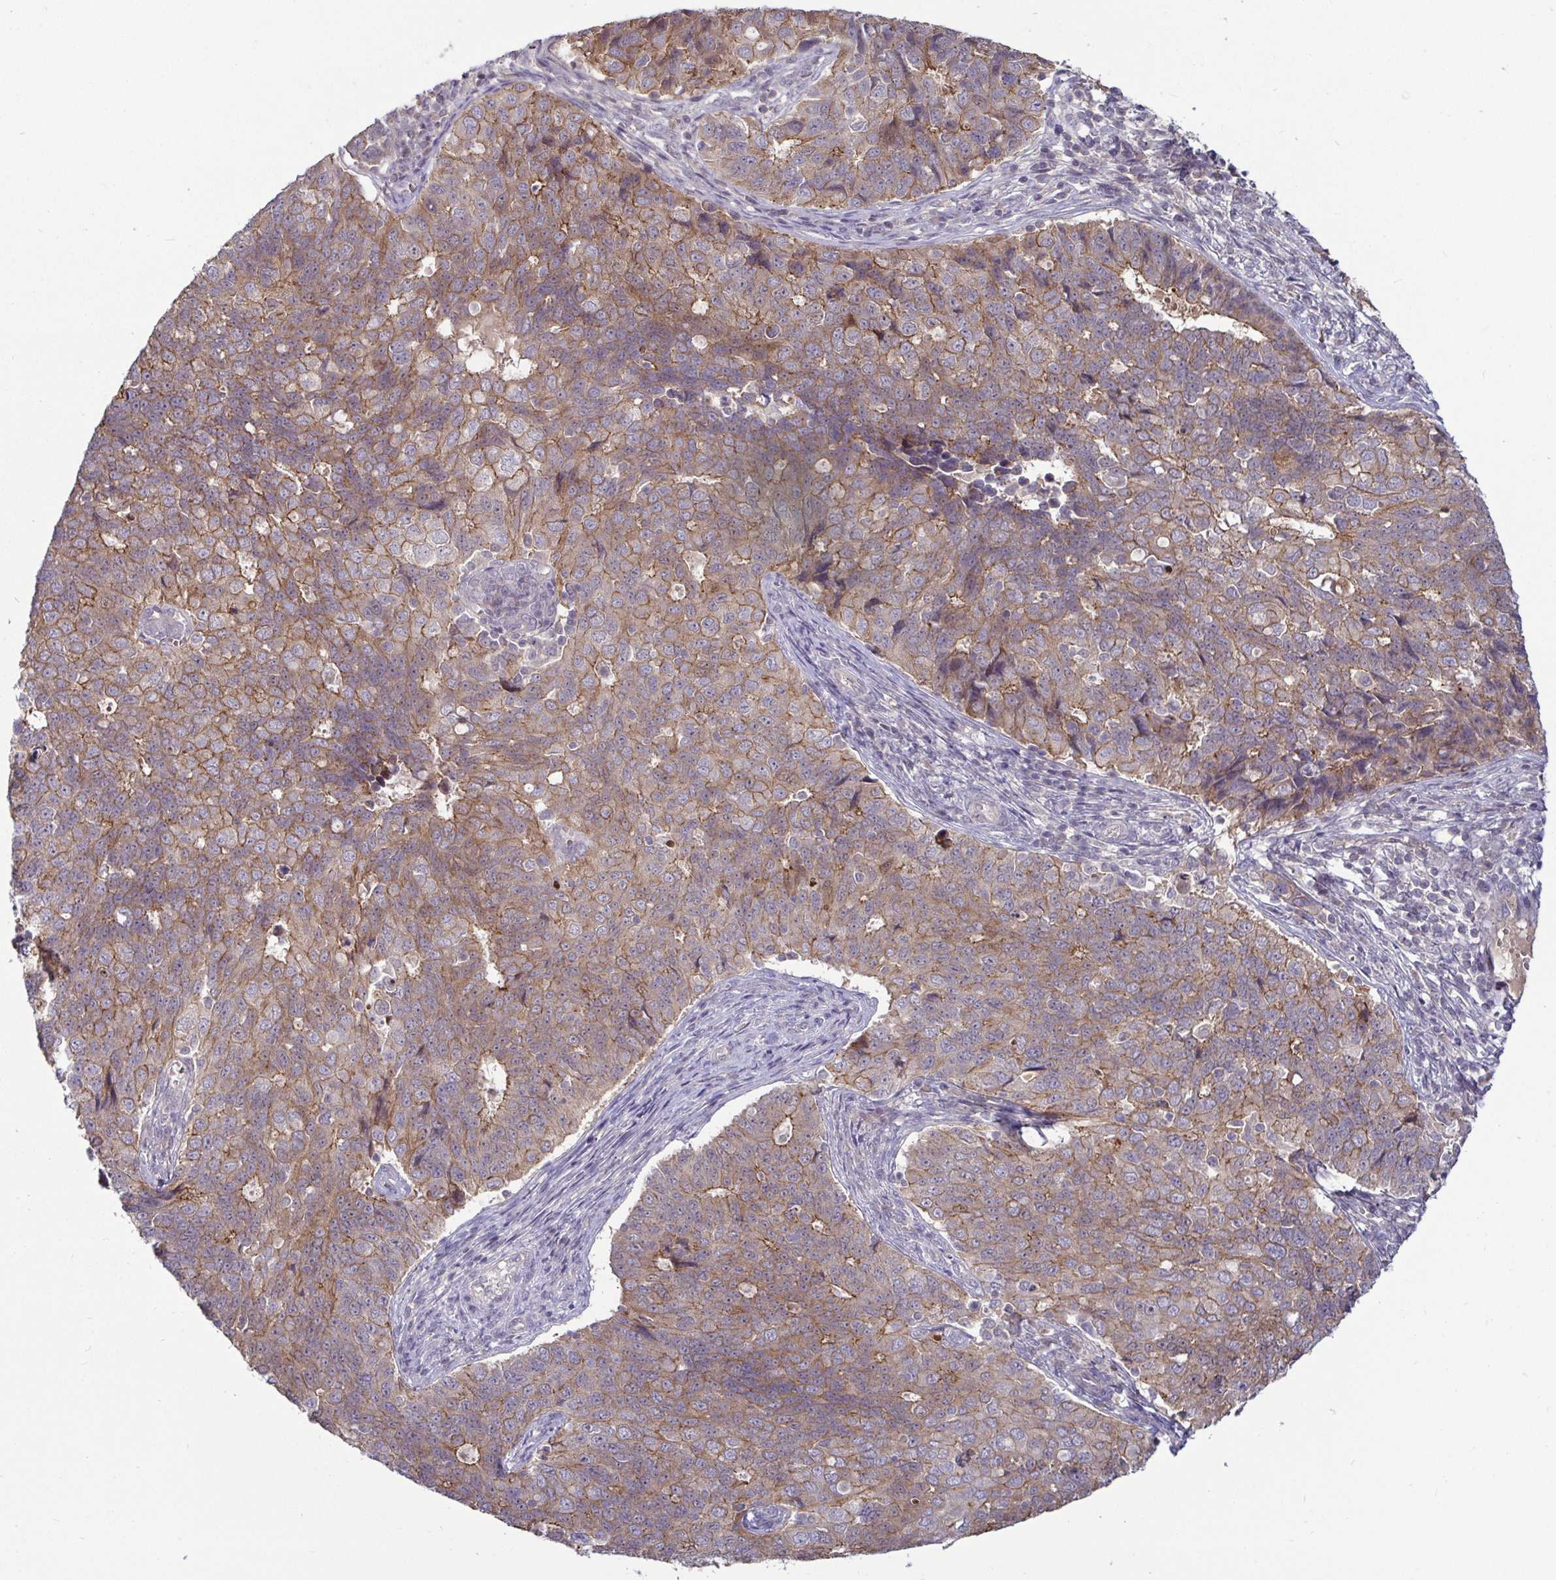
{"staining": {"intensity": "moderate", "quantity": ">75%", "location": "cytoplasmic/membranous"}, "tissue": "endometrial cancer", "cell_type": "Tumor cells", "image_type": "cancer", "snomed": [{"axis": "morphology", "description": "Adenocarcinoma, NOS"}, {"axis": "topography", "description": "Endometrium"}], "caption": "IHC staining of endometrial cancer, which reveals medium levels of moderate cytoplasmic/membranous positivity in about >75% of tumor cells indicating moderate cytoplasmic/membranous protein expression. The staining was performed using DAB (brown) for protein detection and nuclei were counterstained in hematoxylin (blue).", "gene": "GSTM1", "patient": {"sex": "female", "age": 43}}